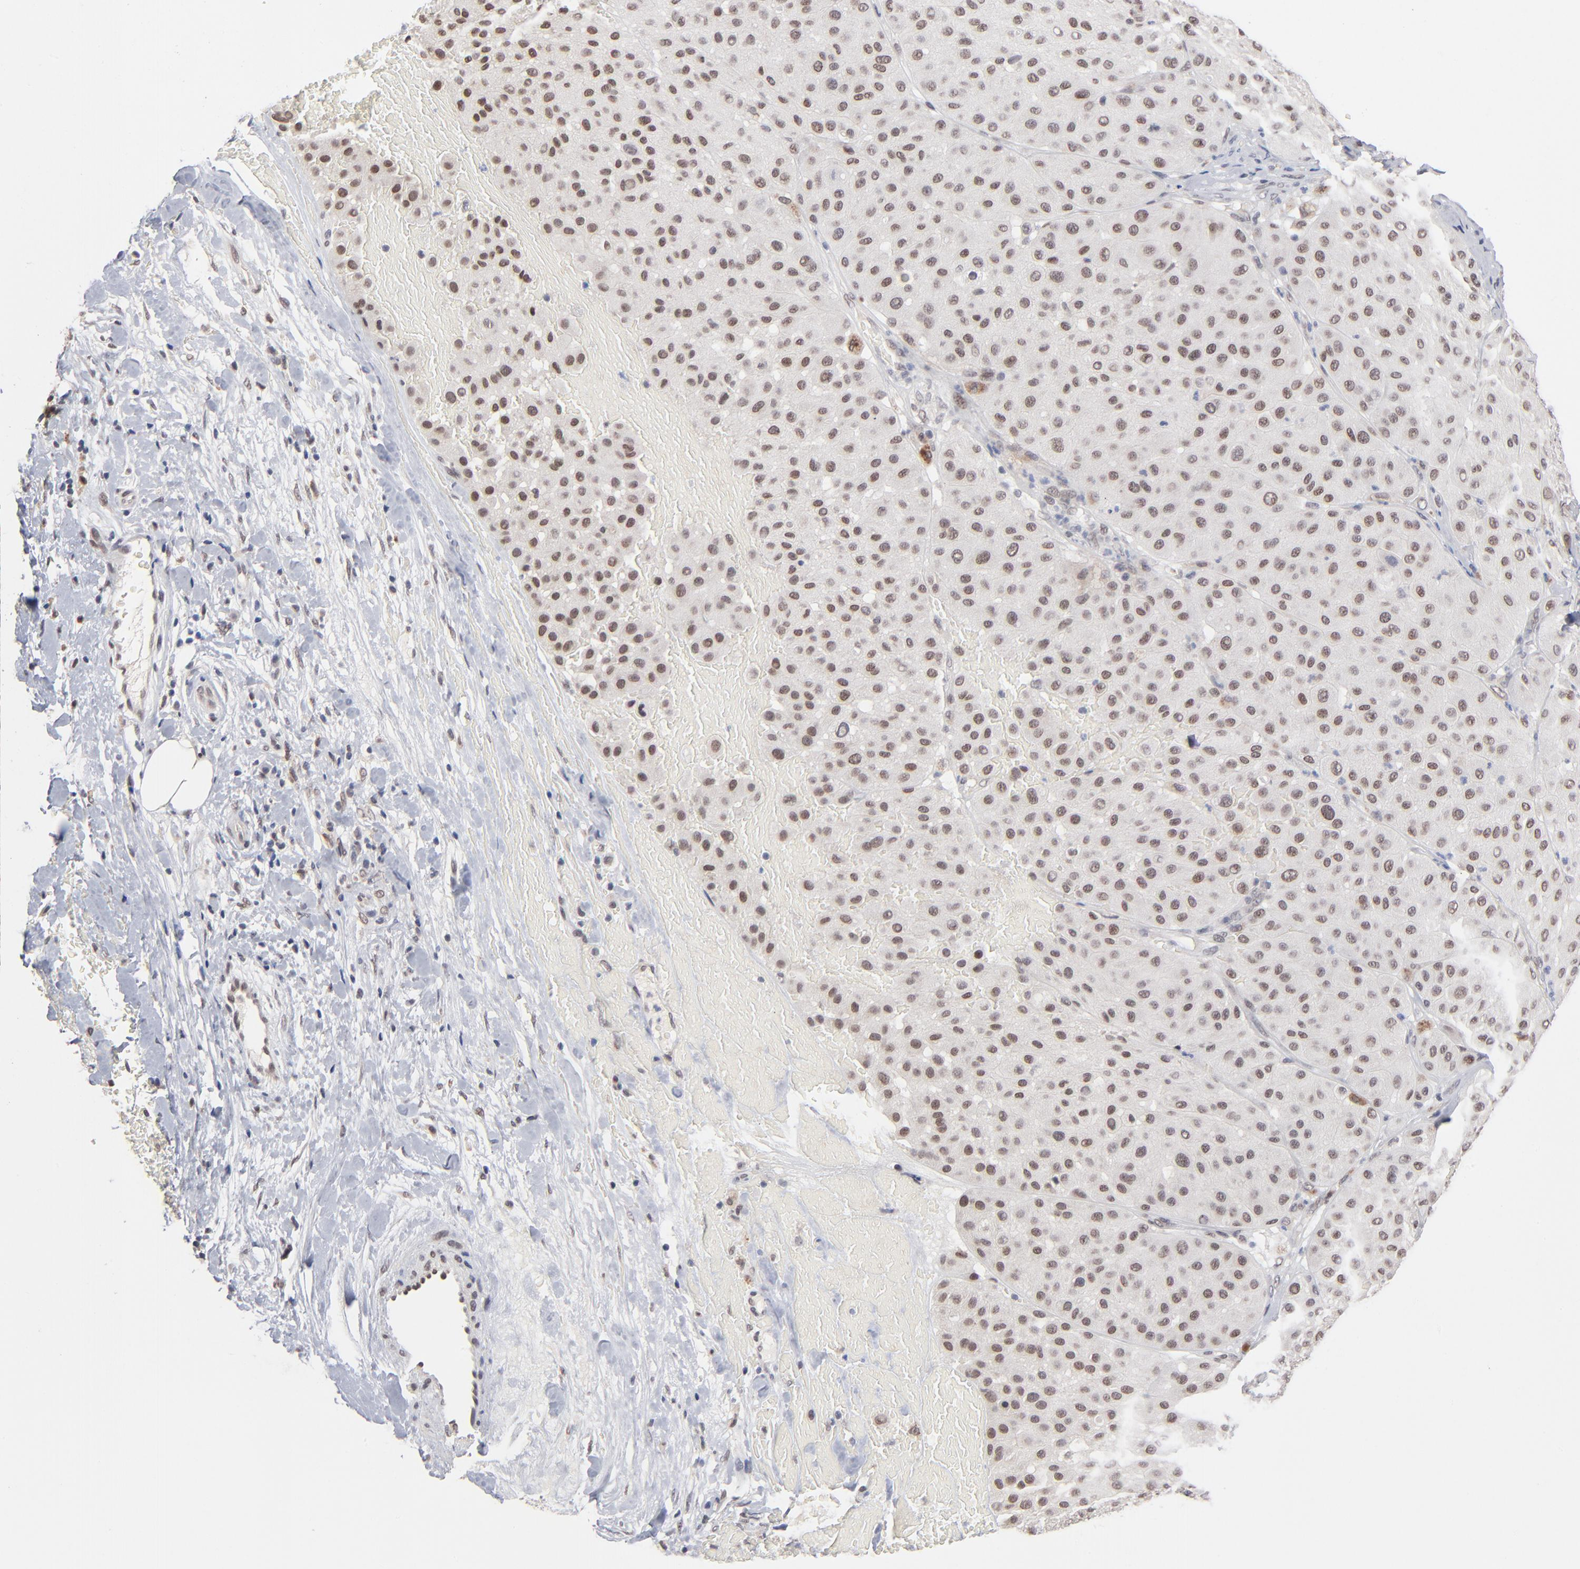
{"staining": {"intensity": "weak", "quantity": "25%-75%", "location": "nuclear"}, "tissue": "melanoma", "cell_type": "Tumor cells", "image_type": "cancer", "snomed": [{"axis": "morphology", "description": "Normal tissue, NOS"}, {"axis": "morphology", "description": "Malignant melanoma, Metastatic site"}, {"axis": "topography", "description": "Skin"}], "caption": "This is an image of immunohistochemistry staining of malignant melanoma (metastatic site), which shows weak expression in the nuclear of tumor cells.", "gene": "MBIP", "patient": {"sex": "male", "age": 41}}